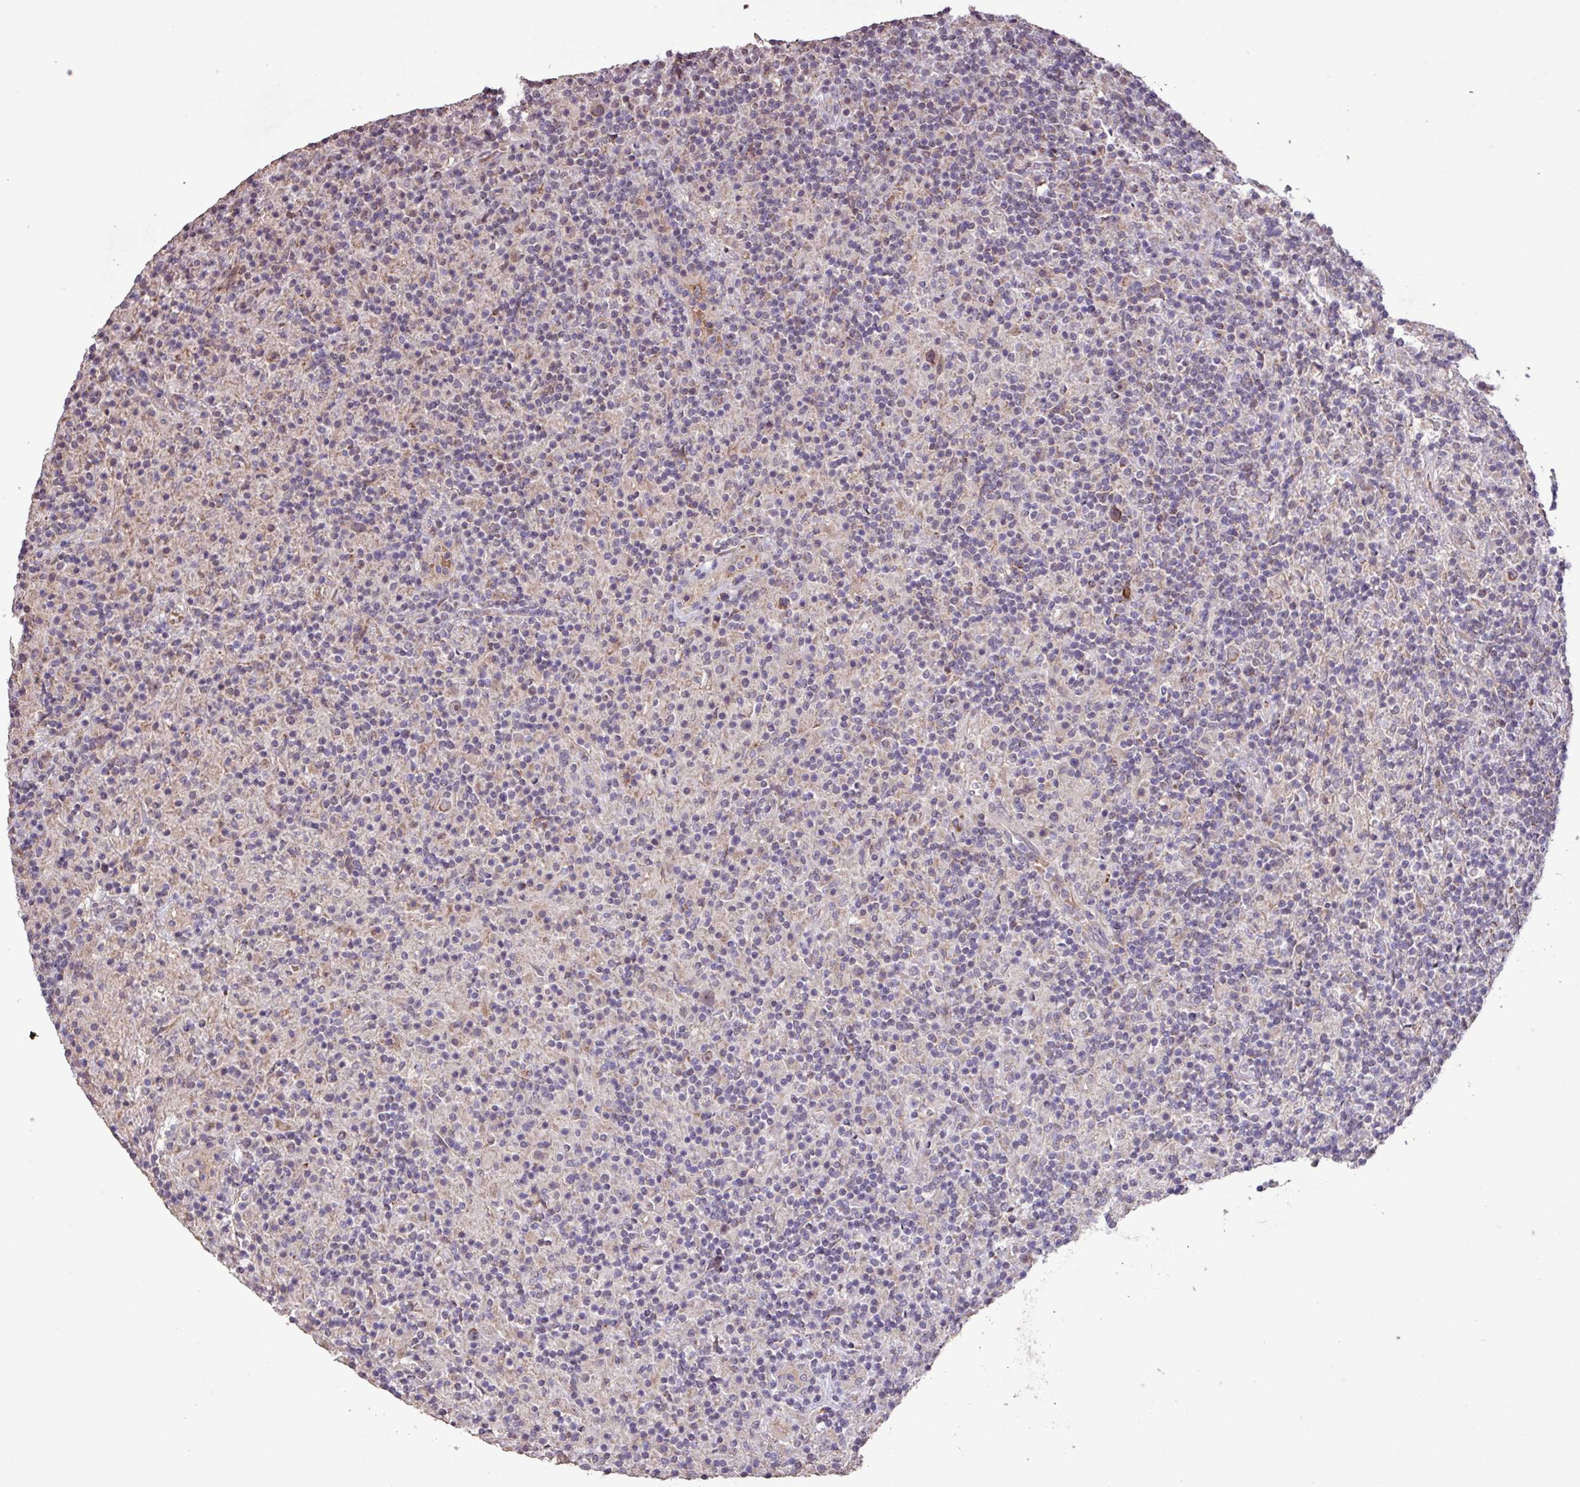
{"staining": {"intensity": "weak", "quantity": "25%-75%", "location": "cytoplasmic/membranous,nuclear"}, "tissue": "lymphoma", "cell_type": "Tumor cells", "image_type": "cancer", "snomed": [{"axis": "morphology", "description": "Hodgkin's disease, NOS"}, {"axis": "topography", "description": "Lymph node"}], "caption": "The histopathology image reveals immunohistochemical staining of Hodgkin's disease. There is weak cytoplasmic/membranous and nuclear positivity is seen in about 25%-75% of tumor cells.", "gene": "L3MBTL3", "patient": {"sex": "male", "age": 70}}